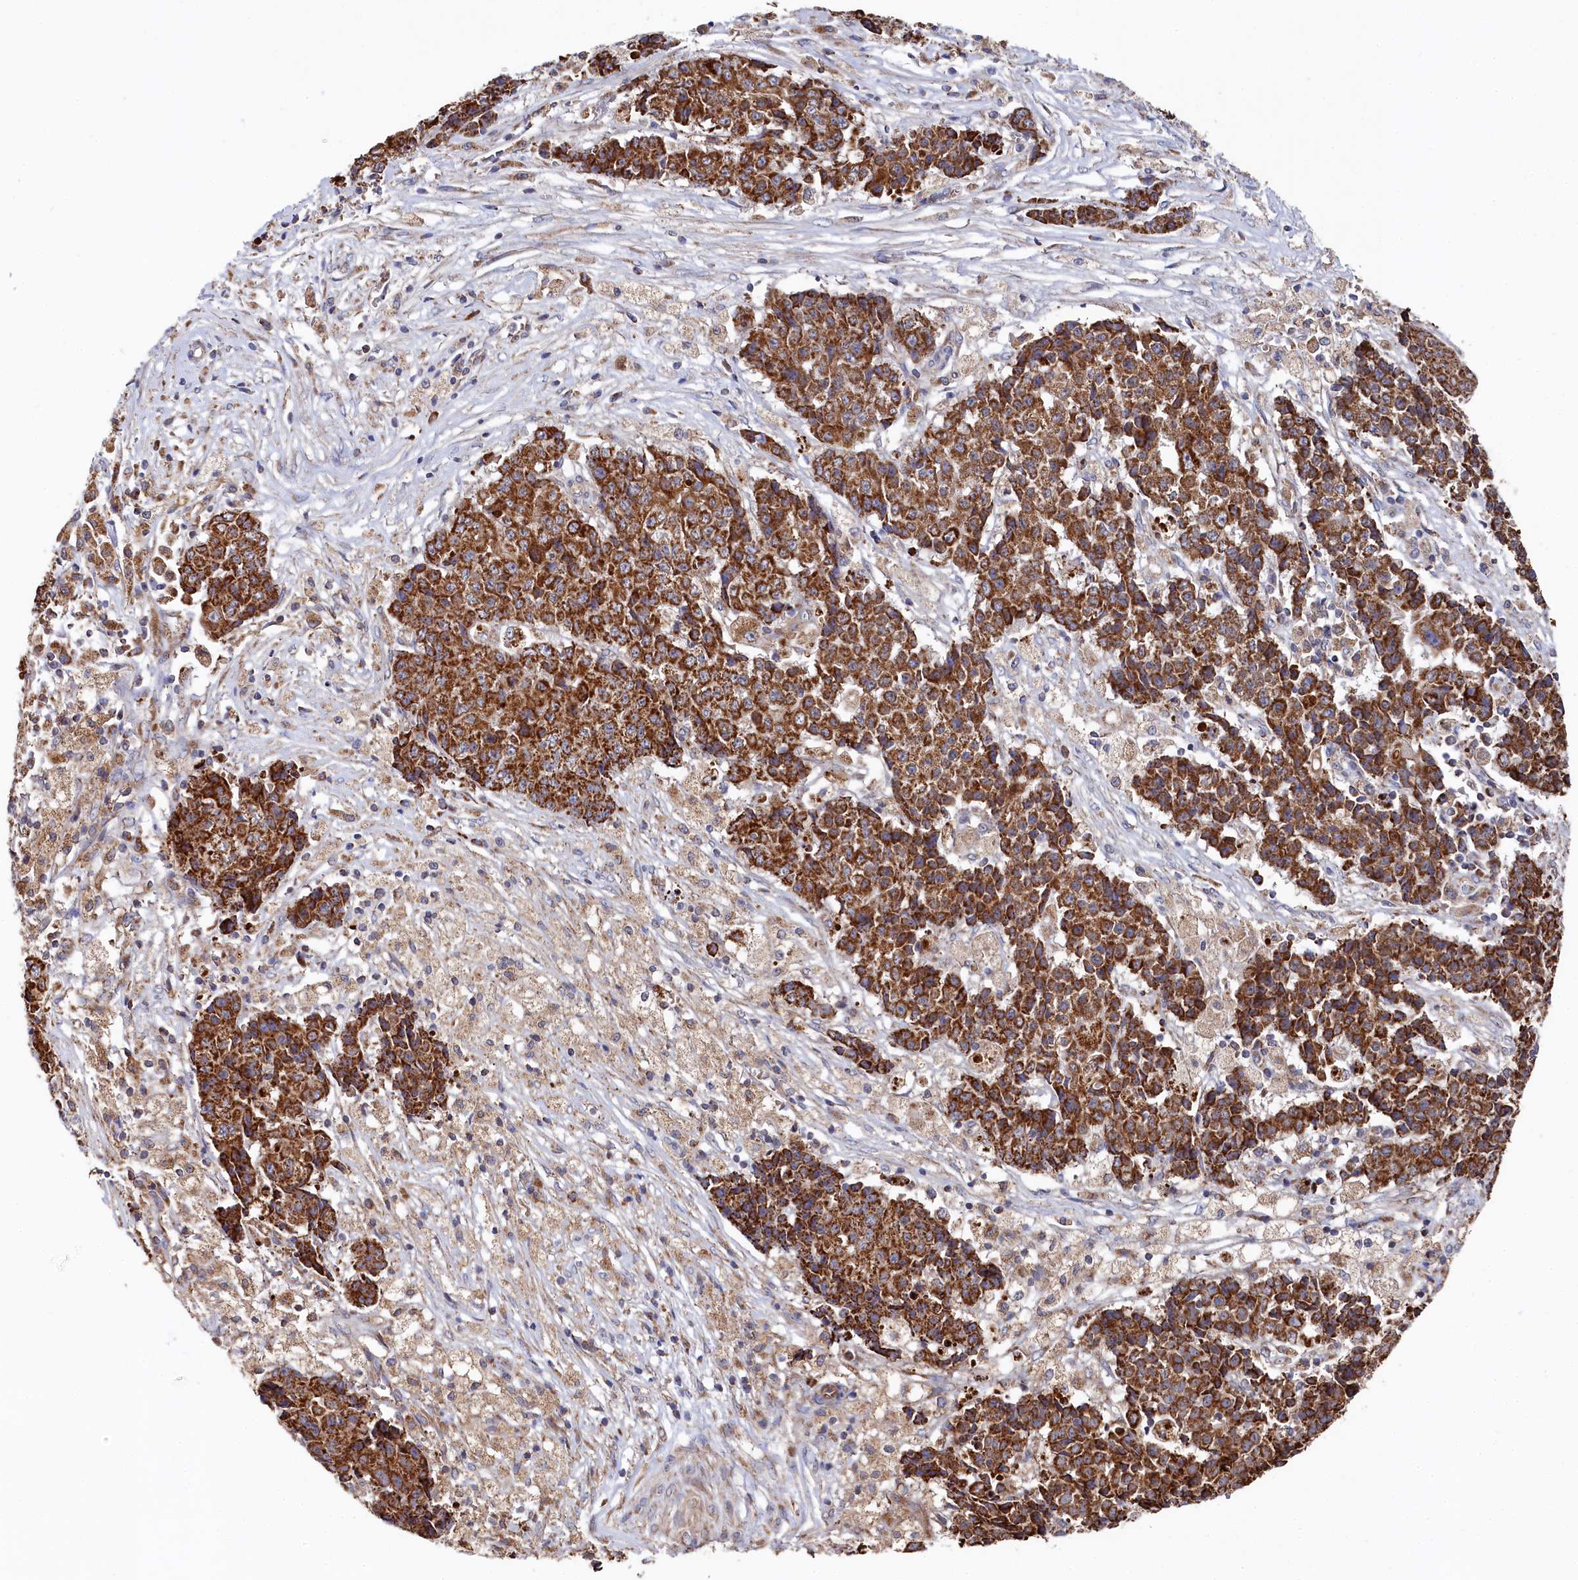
{"staining": {"intensity": "strong", "quantity": ">75%", "location": "cytoplasmic/membranous"}, "tissue": "ovarian cancer", "cell_type": "Tumor cells", "image_type": "cancer", "snomed": [{"axis": "morphology", "description": "Carcinoma, endometroid"}, {"axis": "topography", "description": "Ovary"}], "caption": "Protein staining of endometroid carcinoma (ovarian) tissue shows strong cytoplasmic/membranous positivity in about >75% of tumor cells. Immunohistochemistry stains the protein of interest in brown and the nuclei are stained blue.", "gene": "HAUS2", "patient": {"sex": "female", "age": 42}}